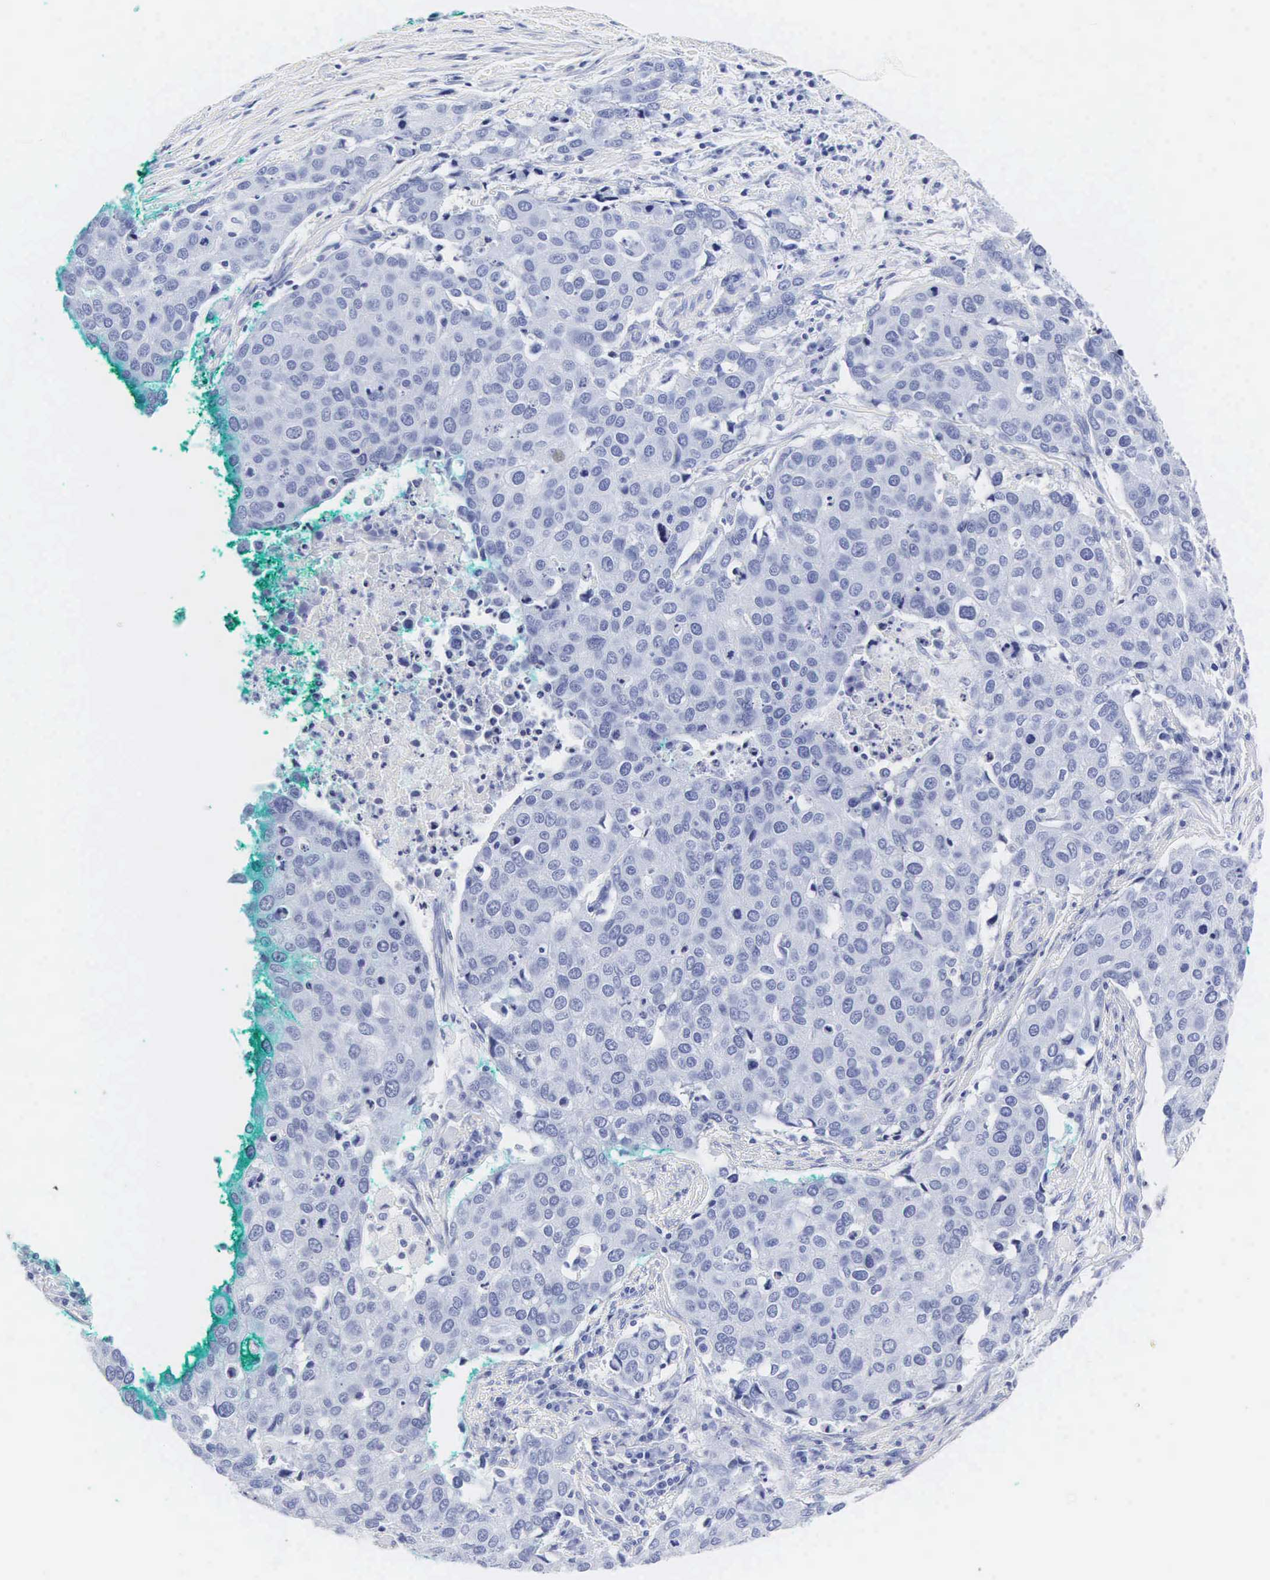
{"staining": {"intensity": "negative", "quantity": "none", "location": "none"}, "tissue": "cervical cancer", "cell_type": "Tumor cells", "image_type": "cancer", "snomed": [{"axis": "morphology", "description": "Squamous cell carcinoma, NOS"}, {"axis": "topography", "description": "Cervix"}], "caption": "The immunohistochemistry (IHC) photomicrograph has no significant expression in tumor cells of cervical cancer tissue.", "gene": "INS", "patient": {"sex": "female", "age": 54}}